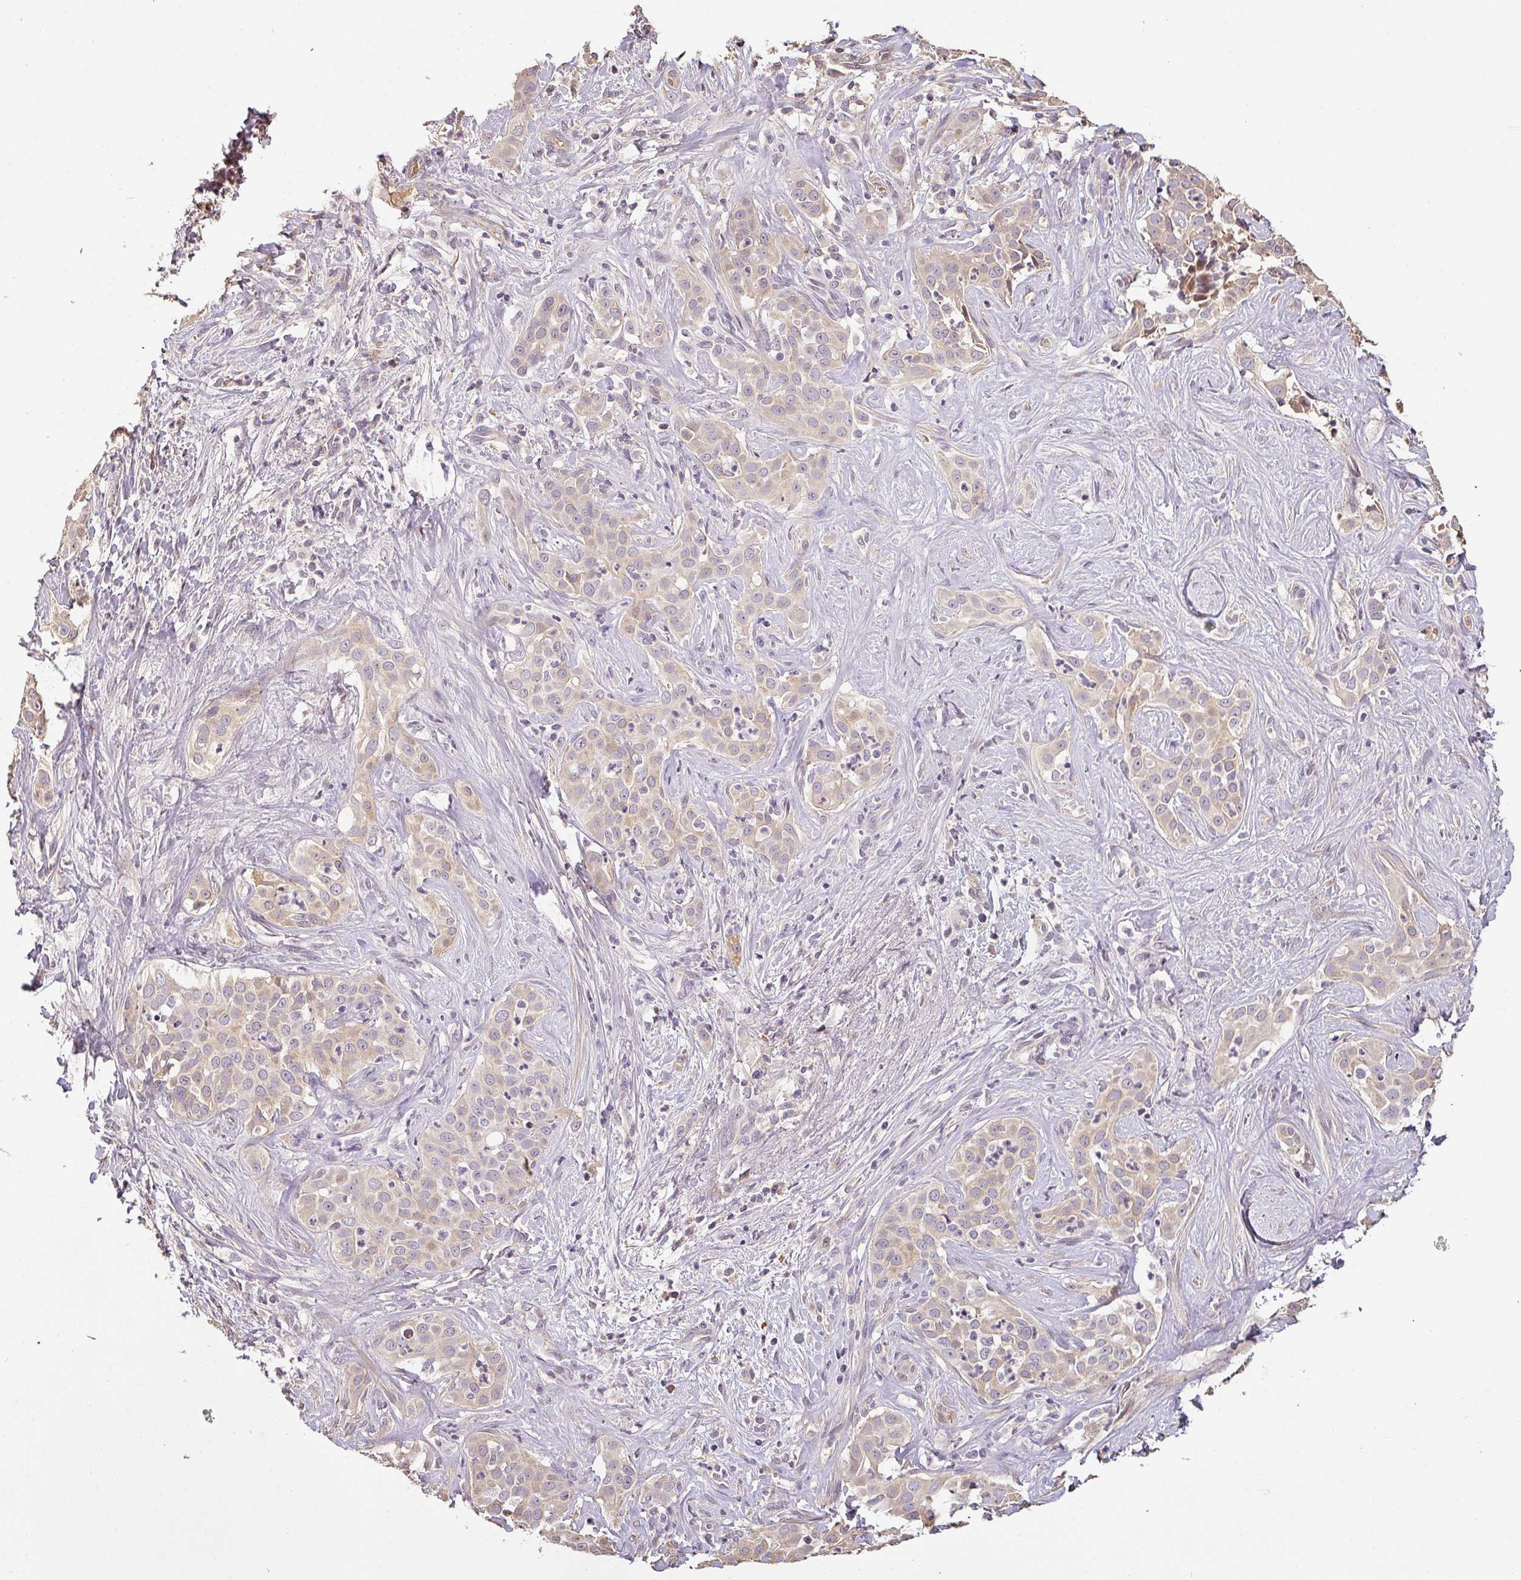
{"staining": {"intensity": "negative", "quantity": "none", "location": "none"}, "tissue": "liver cancer", "cell_type": "Tumor cells", "image_type": "cancer", "snomed": [{"axis": "morphology", "description": "Cholangiocarcinoma"}, {"axis": "topography", "description": "Liver"}], "caption": "Tumor cells show no significant expression in liver cancer (cholangiocarcinoma).", "gene": "BPIFB3", "patient": {"sex": "male", "age": 67}}